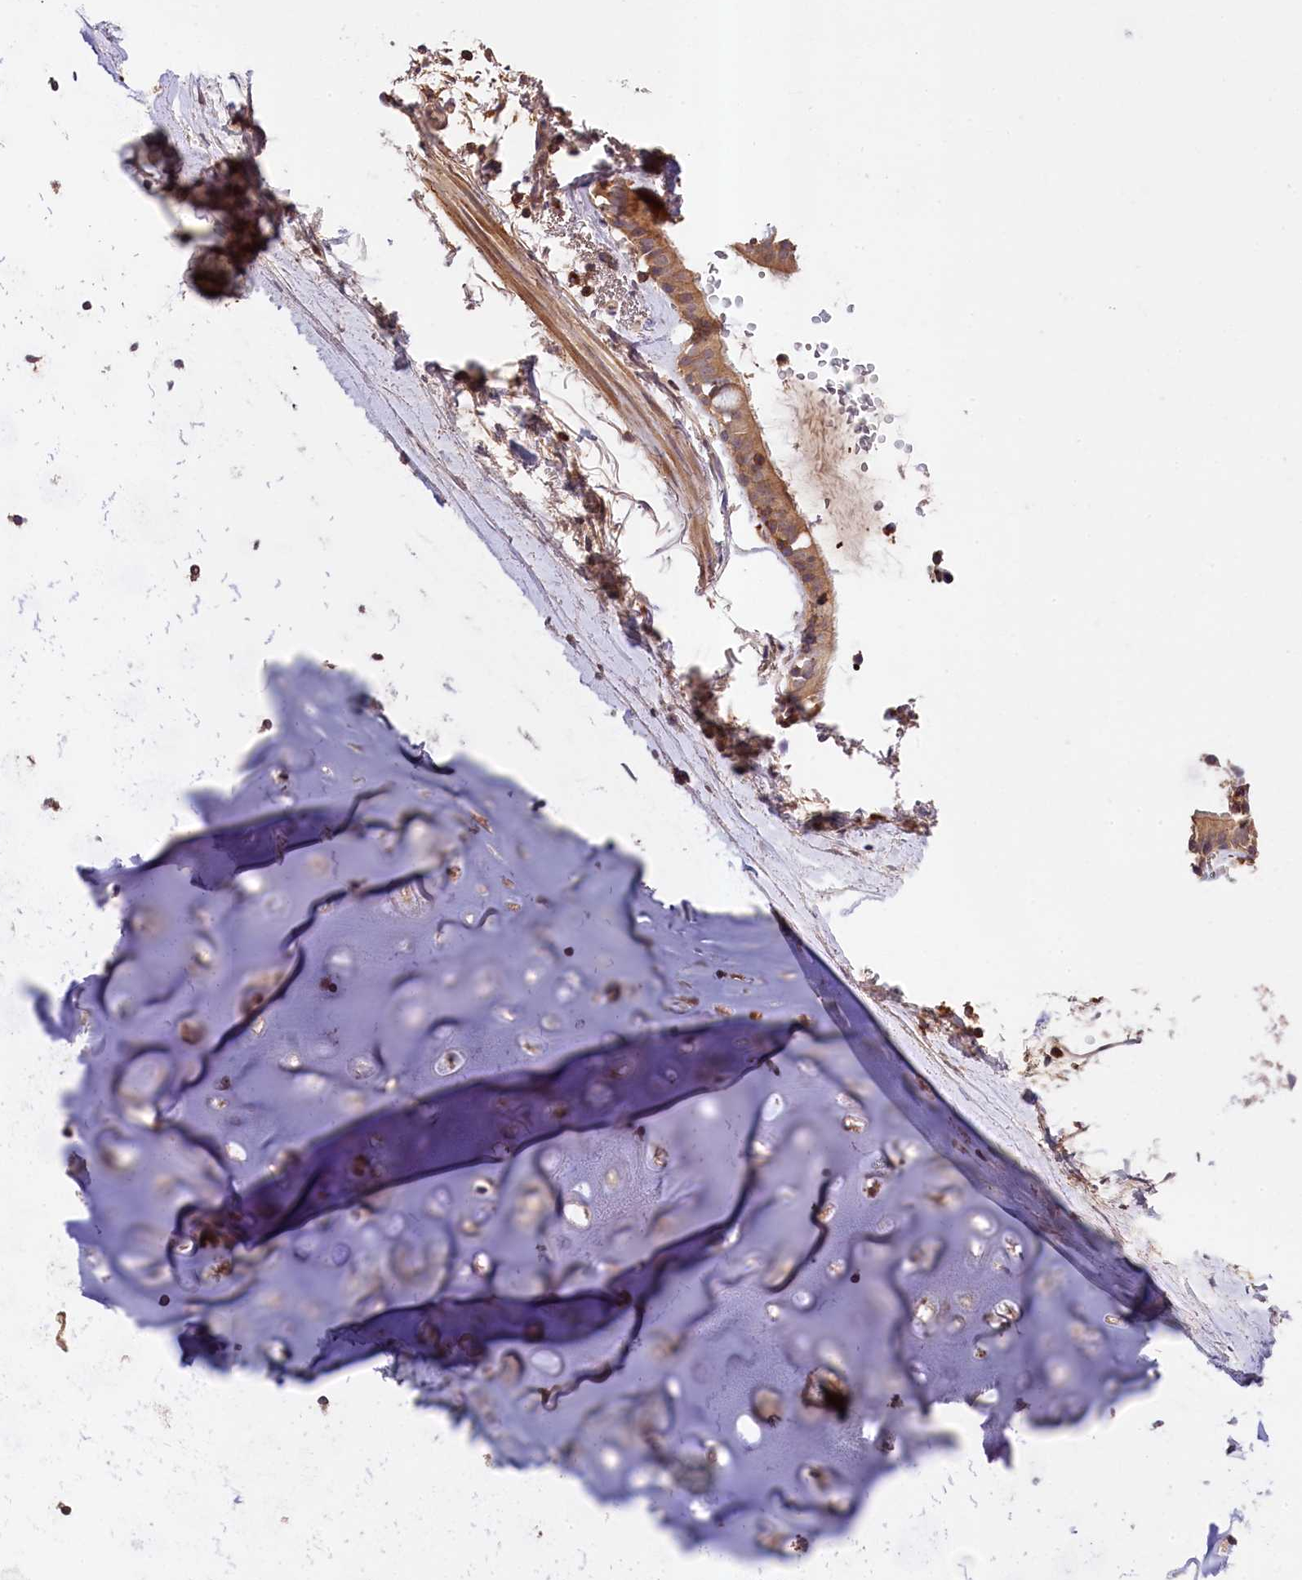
{"staining": {"intensity": "negative", "quantity": "none", "location": "none"}, "tissue": "adipose tissue", "cell_type": "Adipocytes", "image_type": "normal", "snomed": [{"axis": "morphology", "description": "Normal tissue, NOS"}, {"axis": "topography", "description": "Lymph node"}, {"axis": "topography", "description": "Bronchus"}], "caption": "Adipocytes show no significant positivity in benign adipose tissue. (DAB IHC visualized using brightfield microscopy, high magnification).", "gene": "SKIDA1", "patient": {"sex": "male", "age": 63}}